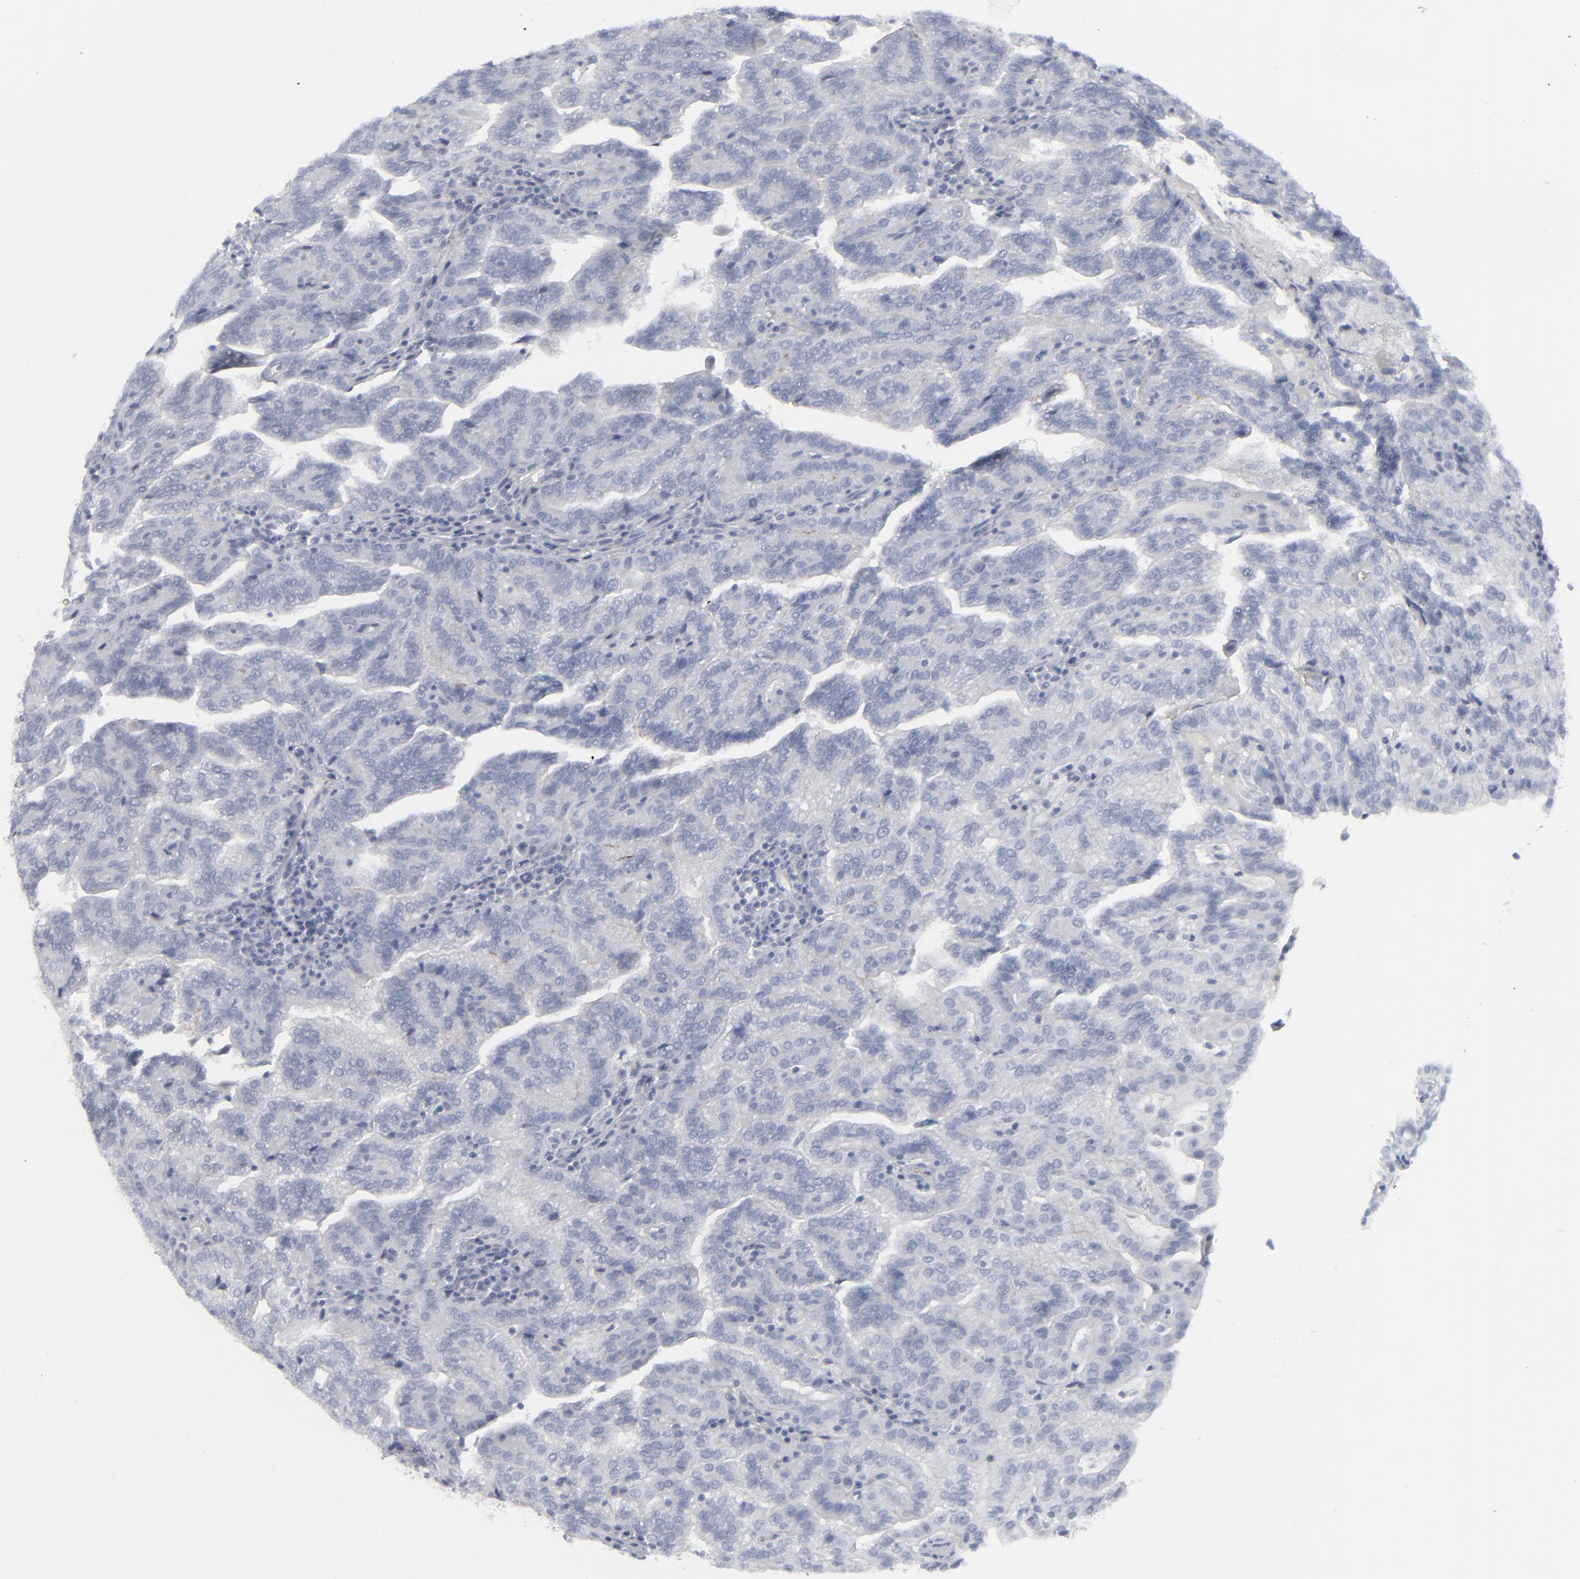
{"staining": {"intensity": "strong", "quantity": "25%-75%", "location": "cytoplasmic/membranous"}, "tissue": "renal cancer", "cell_type": "Tumor cells", "image_type": "cancer", "snomed": [{"axis": "morphology", "description": "Adenocarcinoma, NOS"}, {"axis": "topography", "description": "Kidney"}], "caption": "IHC image of human renal adenocarcinoma stained for a protein (brown), which exhibits high levels of strong cytoplasmic/membranous expression in approximately 25%-75% of tumor cells.", "gene": "MSLN", "patient": {"sex": "male", "age": 61}}